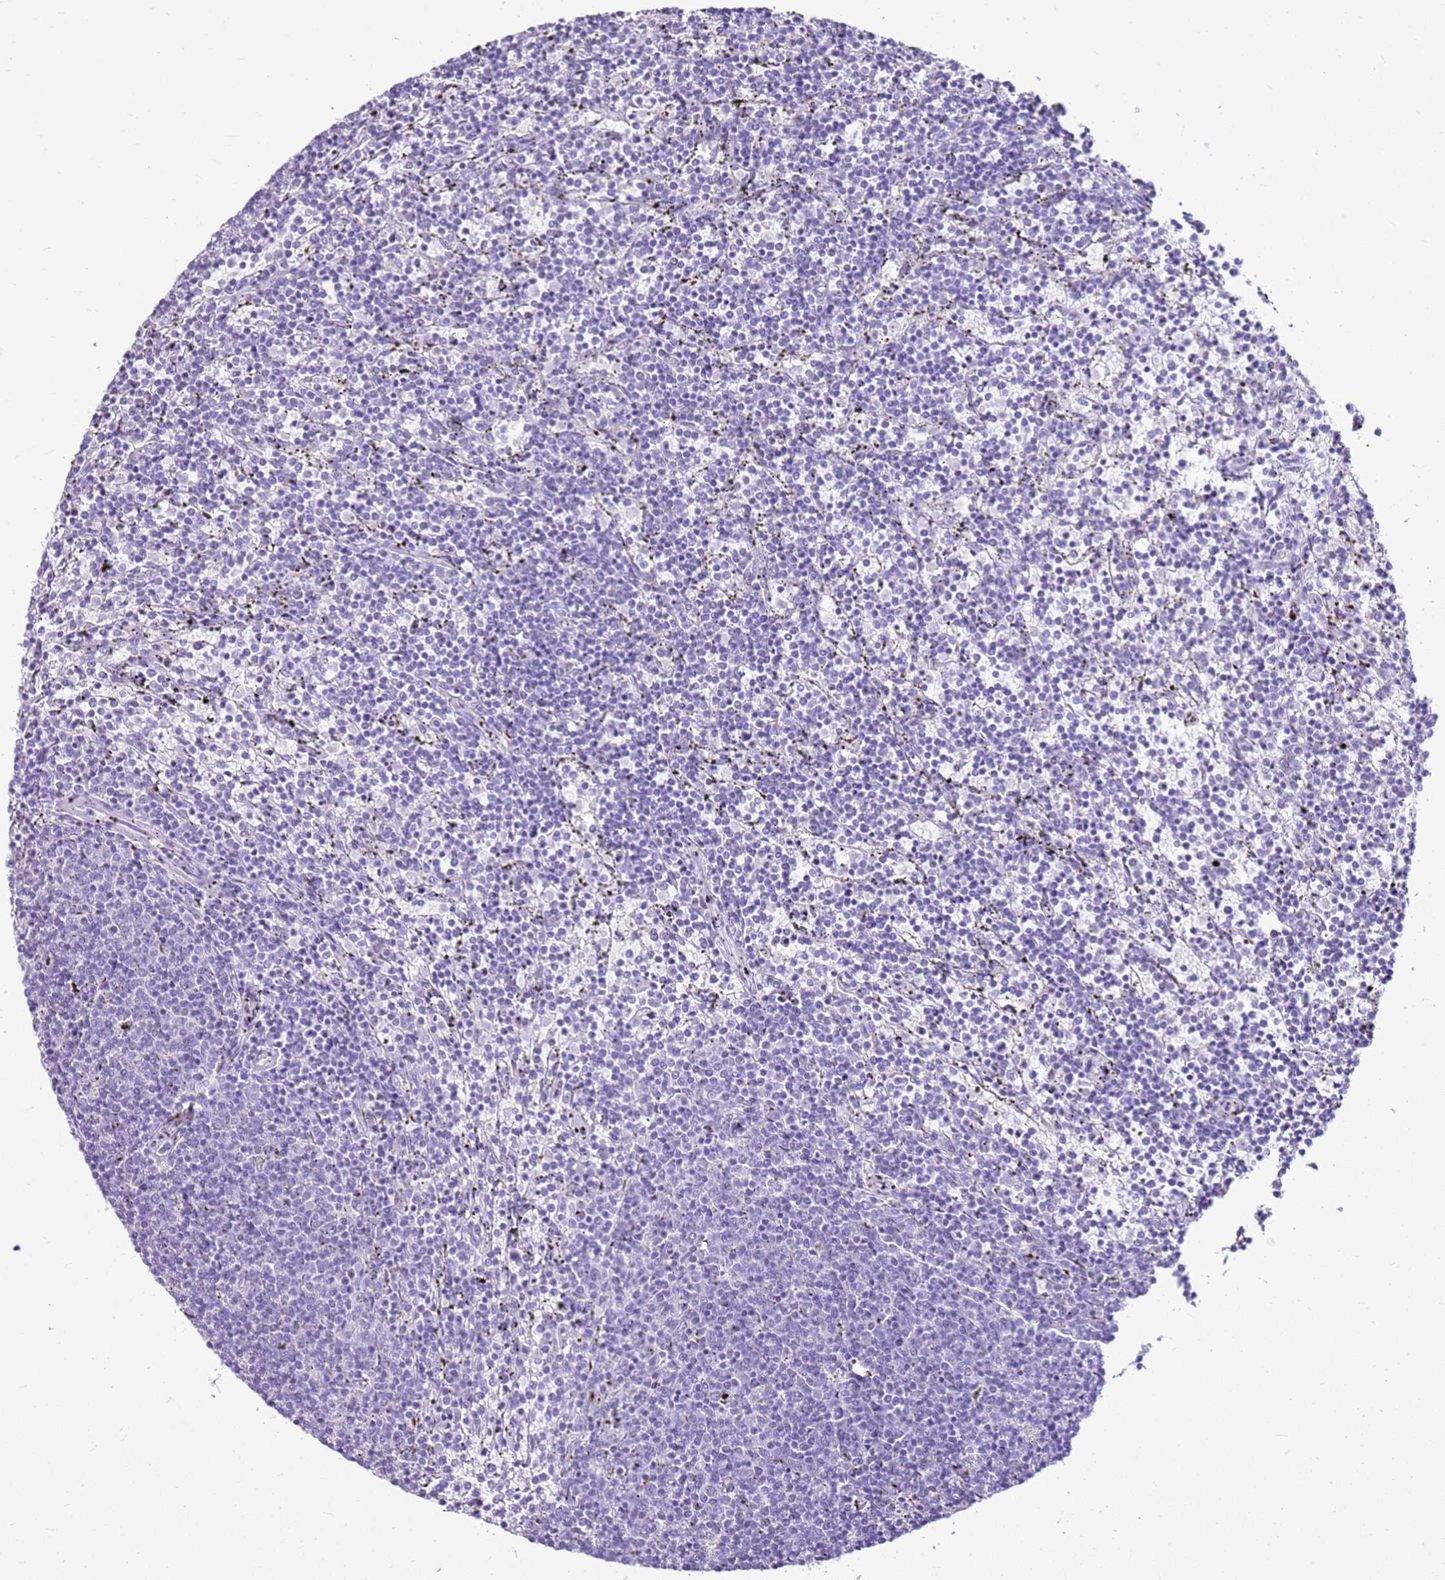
{"staining": {"intensity": "negative", "quantity": "none", "location": "none"}, "tissue": "lymphoma", "cell_type": "Tumor cells", "image_type": "cancer", "snomed": [{"axis": "morphology", "description": "Malignant lymphoma, non-Hodgkin's type, Low grade"}, {"axis": "topography", "description": "Spleen"}], "caption": "This histopathology image is of lymphoma stained with immunohistochemistry to label a protein in brown with the nuclei are counter-stained blue. There is no expression in tumor cells.", "gene": "CA8", "patient": {"sex": "female", "age": 50}}